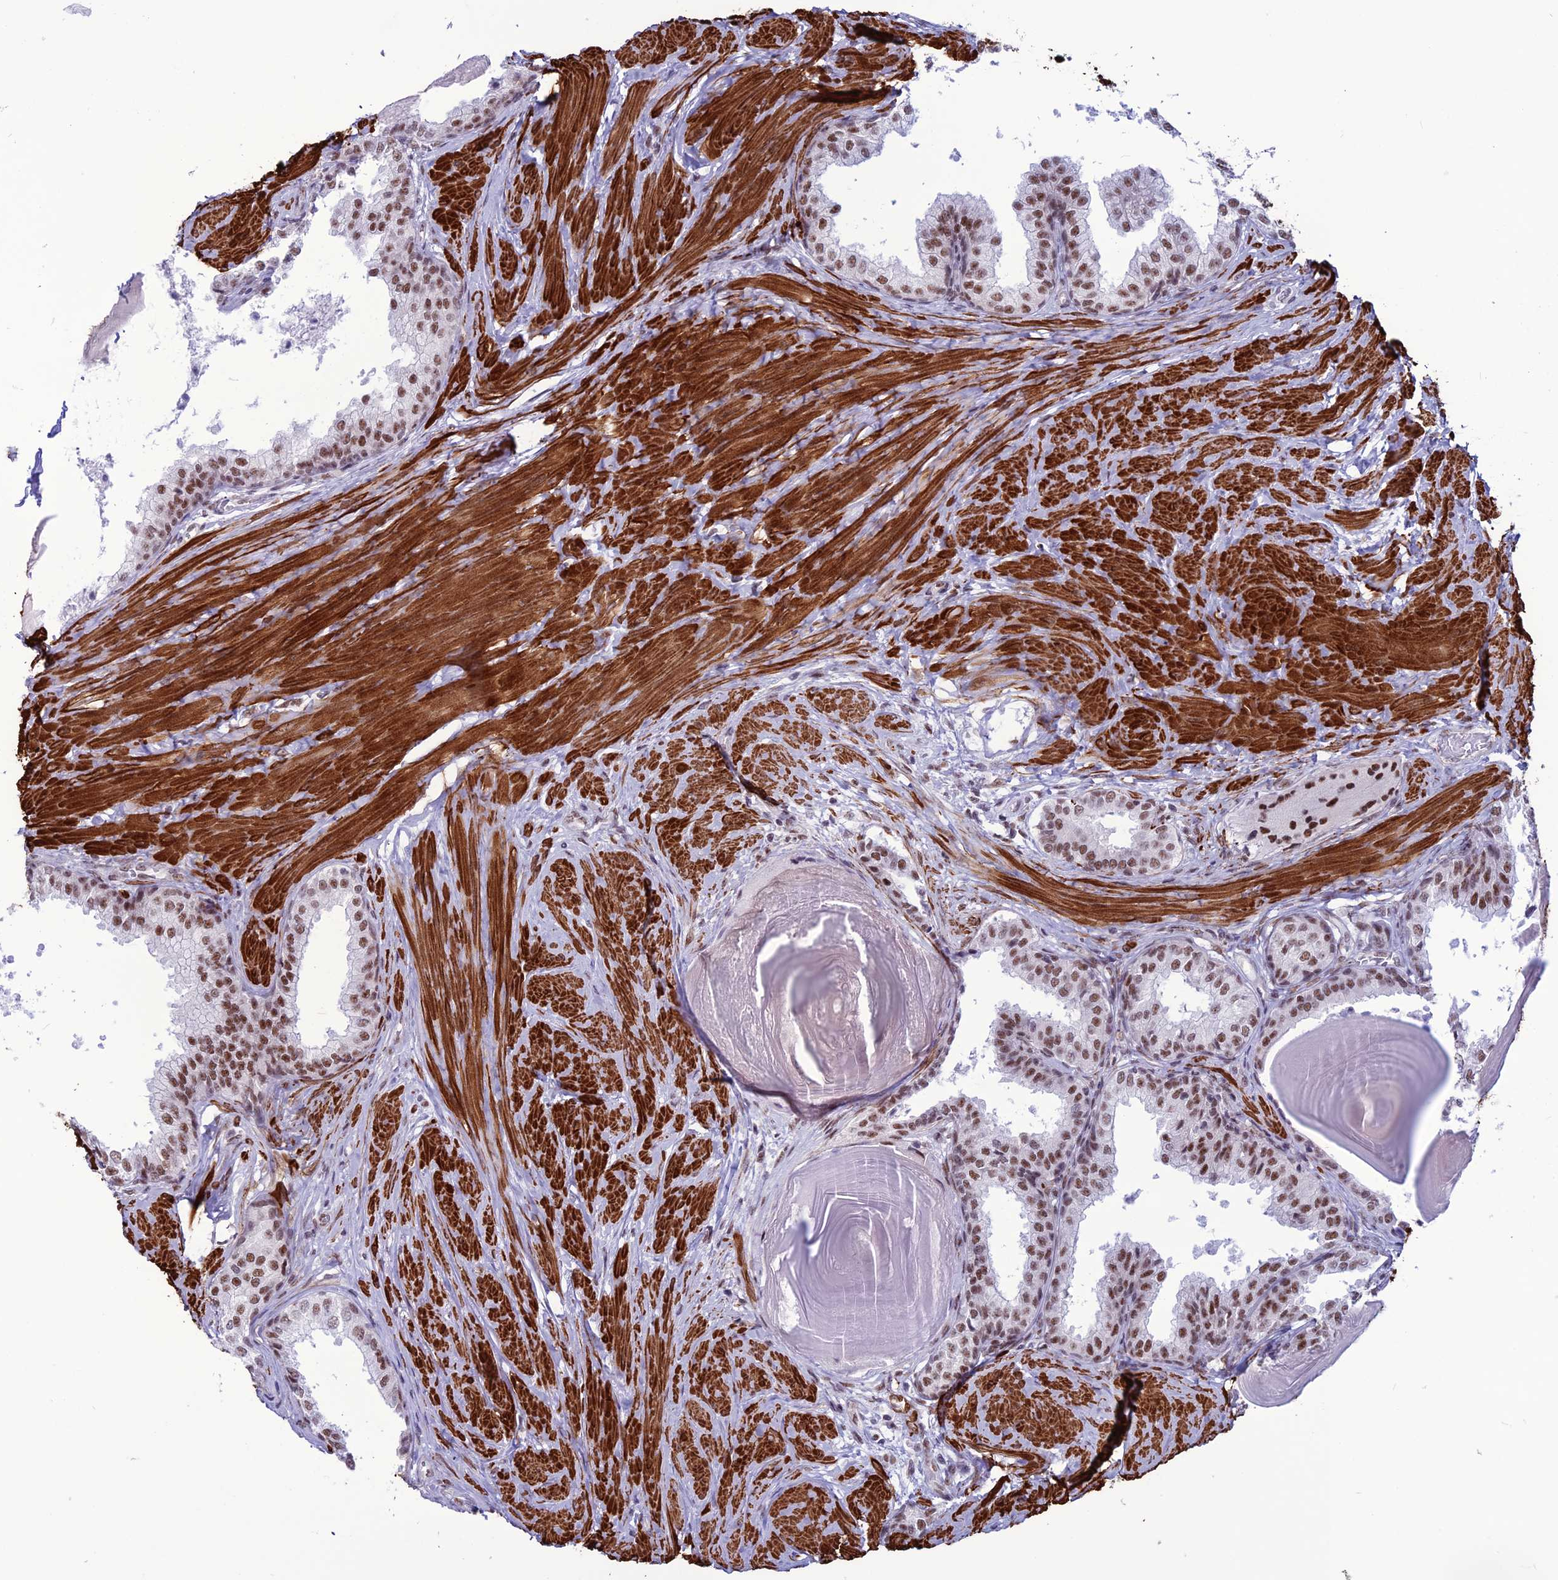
{"staining": {"intensity": "moderate", "quantity": ">75%", "location": "nuclear"}, "tissue": "prostate", "cell_type": "Glandular cells", "image_type": "normal", "snomed": [{"axis": "morphology", "description": "Normal tissue, NOS"}, {"axis": "topography", "description": "Prostate"}], "caption": "Protein expression analysis of normal prostate reveals moderate nuclear positivity in approximately >75% of glandular cells. (Brightfield microscopy of DAB IHC at high magnification).", "gene": "U2AF1", "patient": {"sex": "male", "age": 48}}